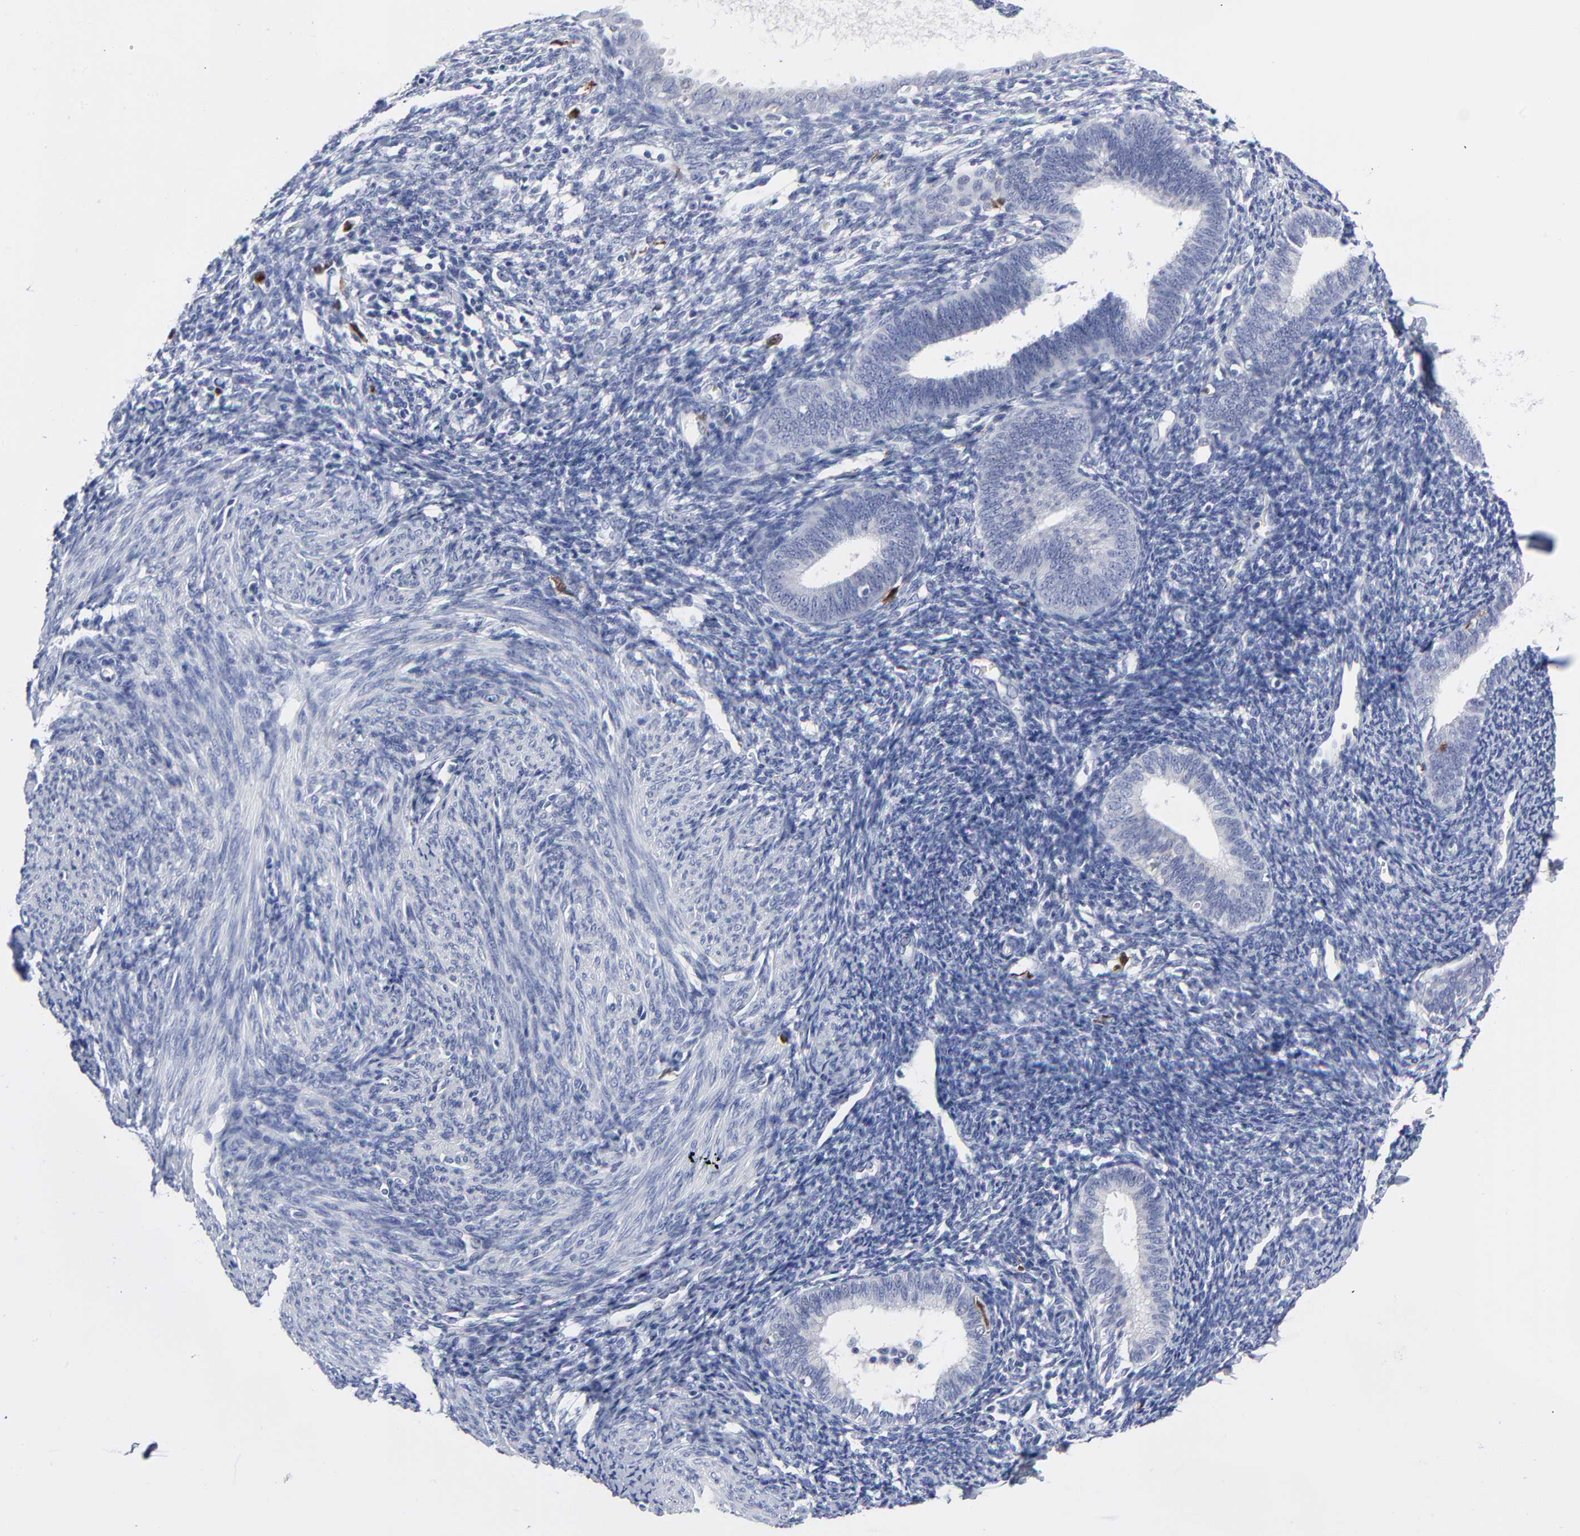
{"staining": {"intensity": "strong", "quantity": "<25%", "location": "cytoplasmic/membranous,nuclear"}, "tissue": "endometrium", "cell_type": "Cells in endometrial stroma", "image_type": "normal", "snomed": [{"axis": "morphology", "description": "Normal tissue, NOS"}, {"axis": "topography", "description": "Smooth muscle"}, {"axis": "topography", "description": "Endometrium"}], "caption": "A high-resolution image shows IHC staining of unremarkable endometrium, which demonstrates strong cytoplasmic/membranous,nuclear expression in approximately <25% of cells in endometrial stroma. The staining was performed using DAB, with brown indicating positive protein expression. Nuclei are stained blue with hematoxylin.", "gene": "CDK1", "patient": {"sex": "female", "age": 57}}